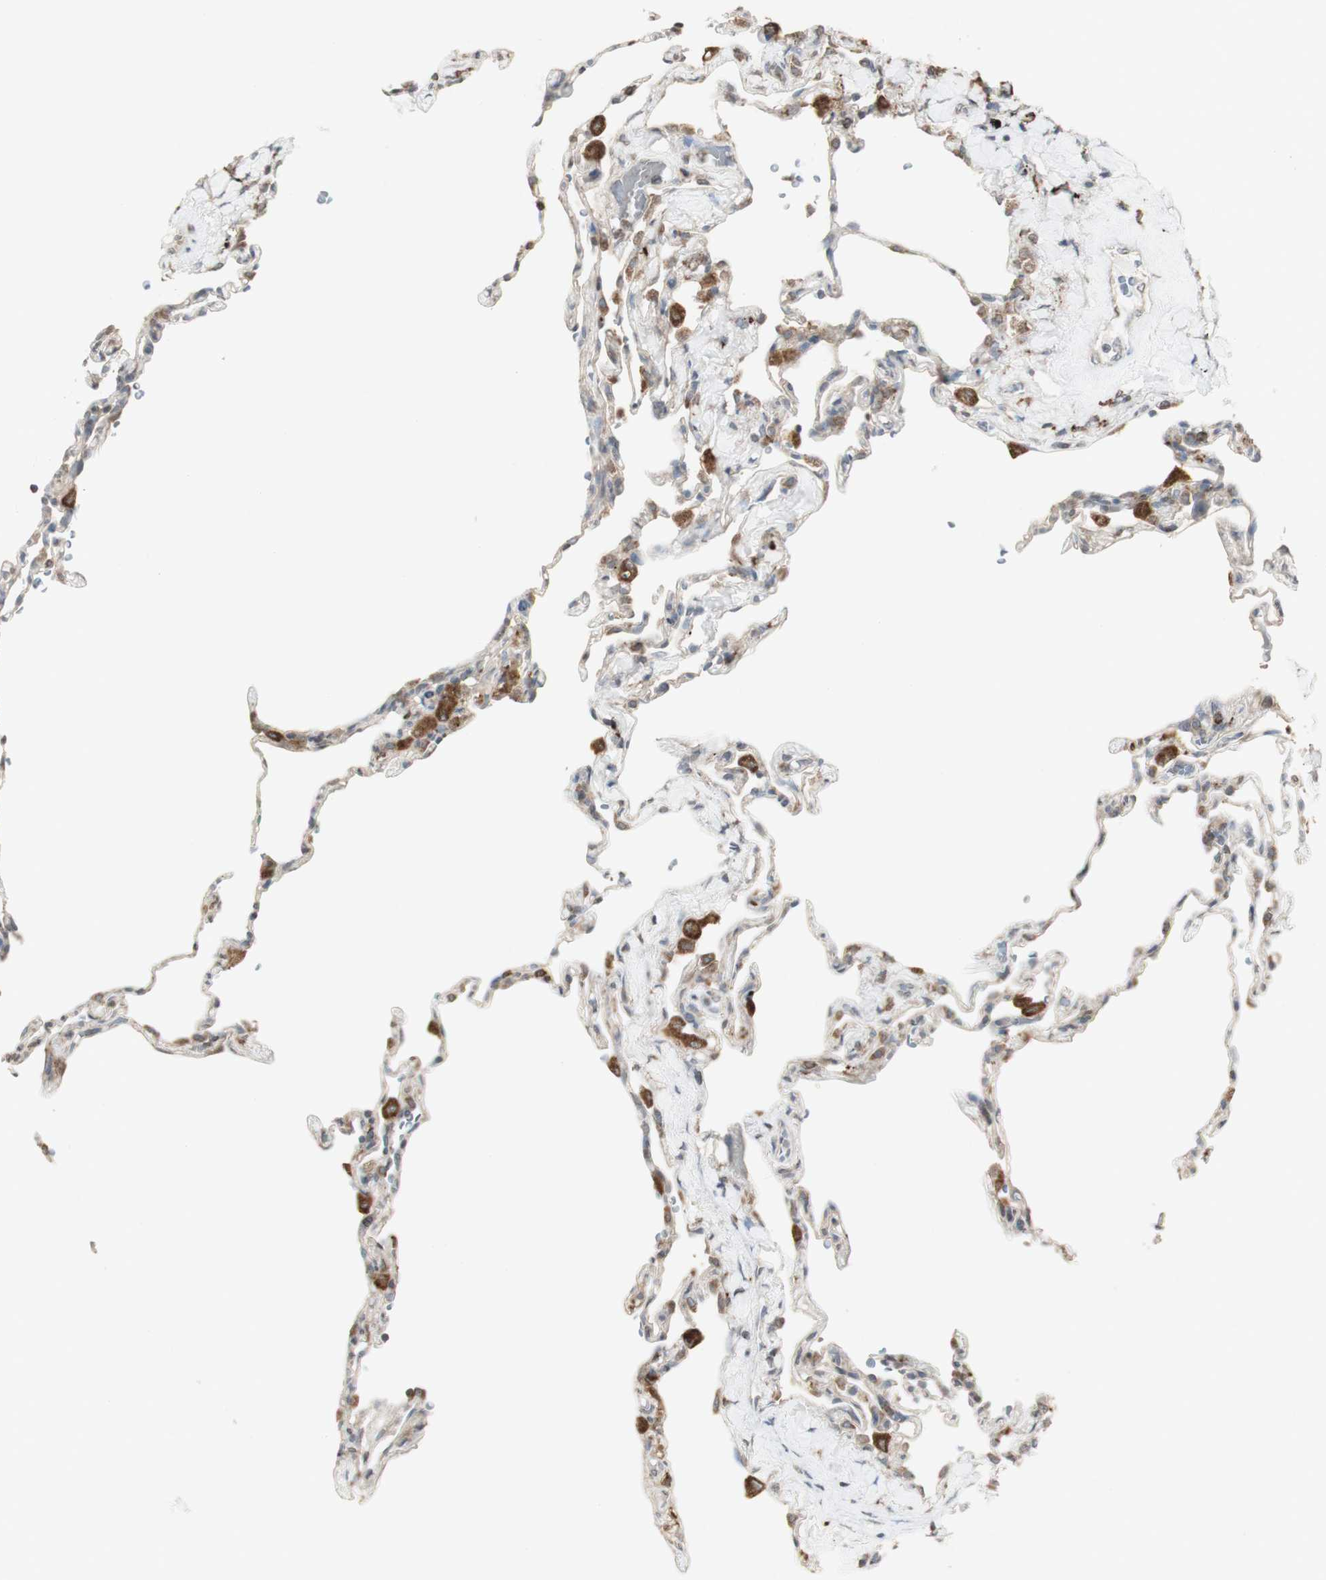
{"staining": {"intensity": "negative", "quantity": "none", "location": "none"}, "tissue": "lung", "cell_type": "Alveolar cells", "image_type": "normal", "snomed": [{"axis": "morphology", "description": "Normal tissue, NOS"}, {"axis": "topography", "description": "Lung"}], "caption": "Immunohistochemical staining of unremarkable lung shows no significant expression in alveolar cells. (DAB (3,3'-diaminobenzidine) immunohistochemistry (IHC) visualized using brightfield microscopy, high magnification).", "gene": "ATP6V1E1", "patient": {"sex": "male", "age": 59}}